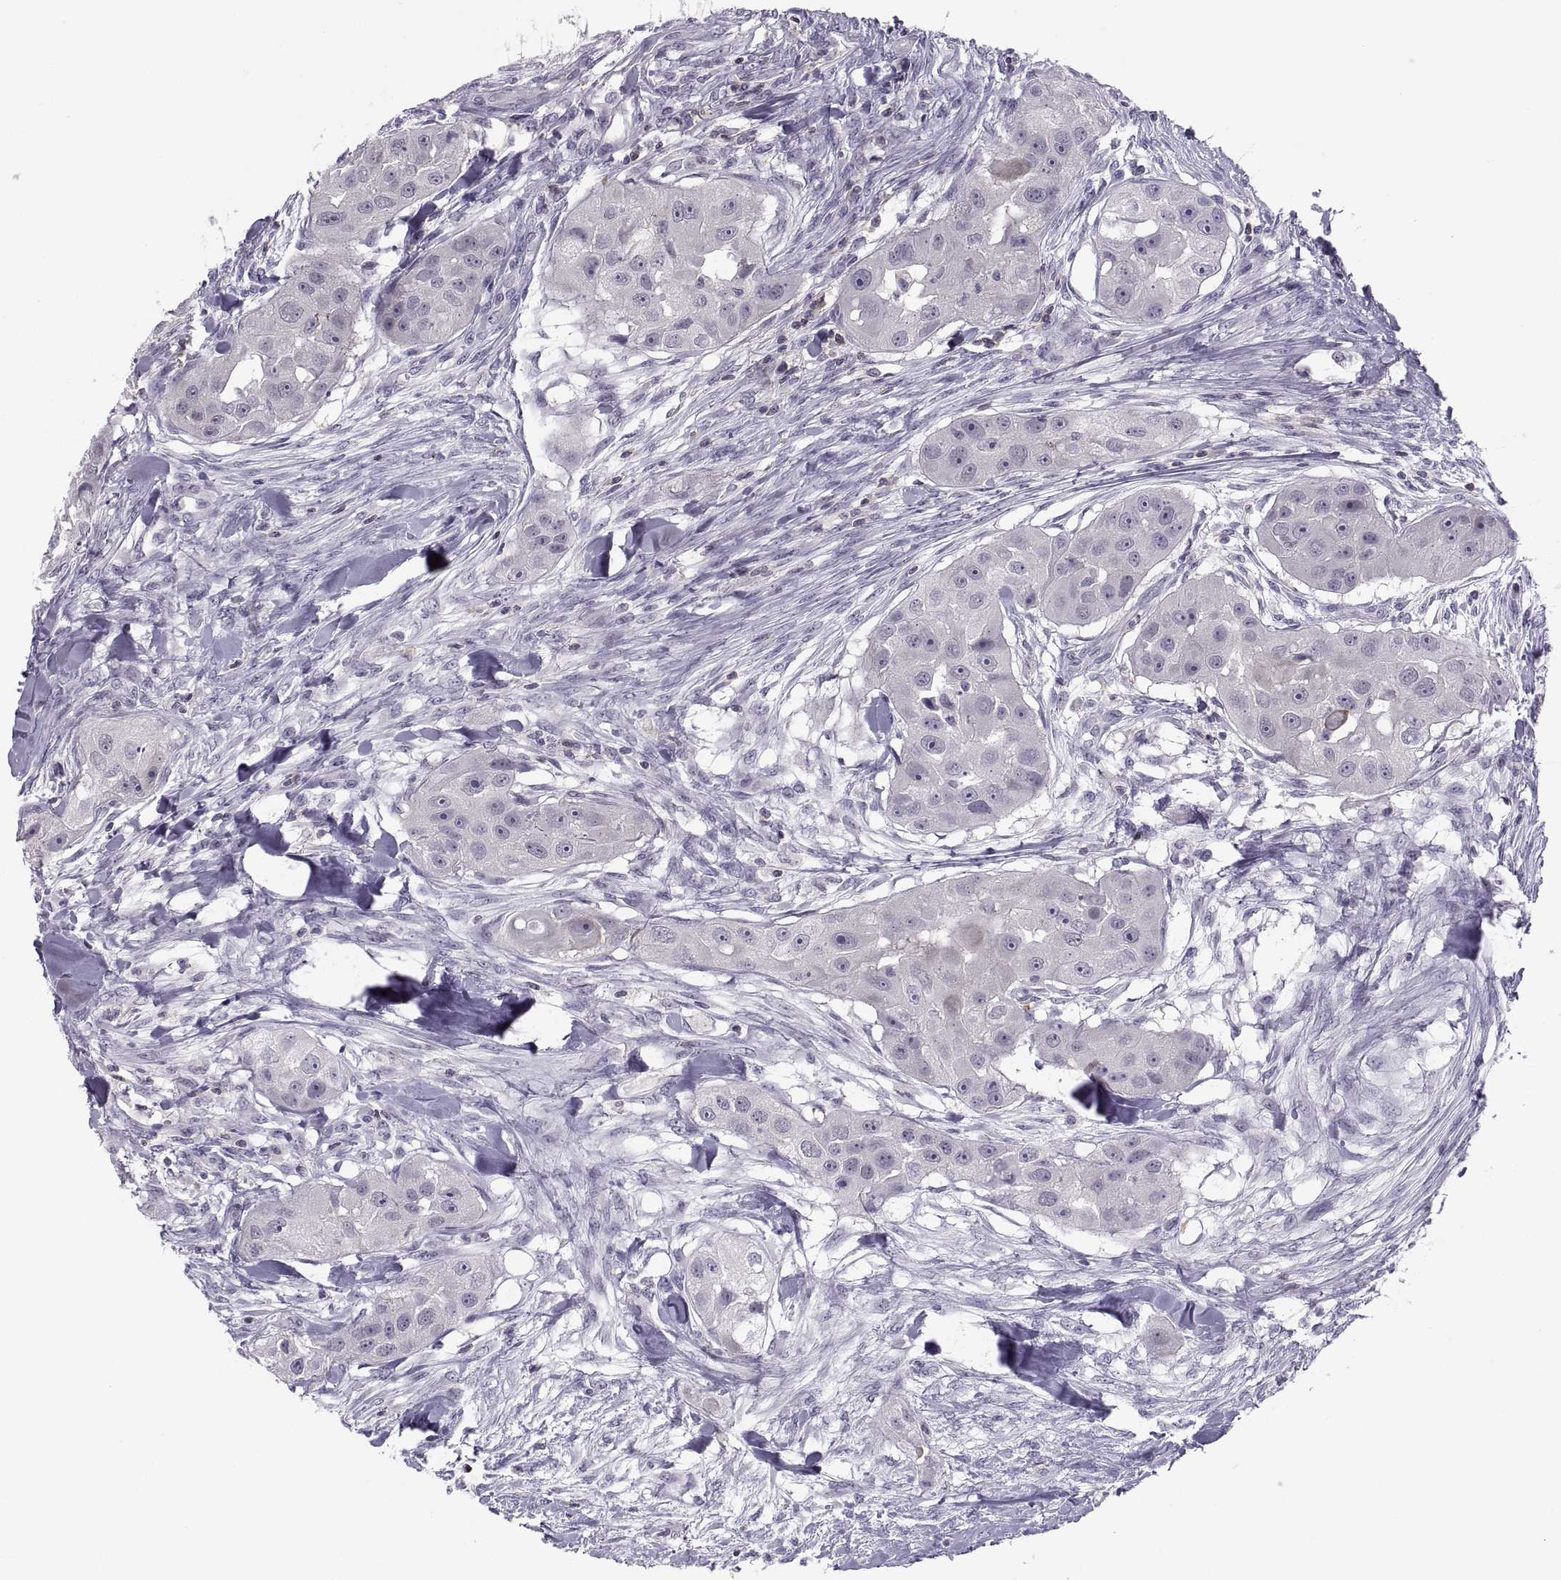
{"staining": {"intensity": "negative", "quantity": "none", "location": "none"}, "tissue": "head and neck cancer", "cell_type": "Tumor cells", "image_type": "cancer", "snomed": [{"axis": "morphology", "description": "Squamous cell carcinoma, NOS"}, {"axis": "topography", "description": "Head-Neck"}], "caption": "Immunohistochemistry micrograph of head and neck cancer stained for a protein (brown), which reveals no staining in tumor cells.", "gene": "TTC21A", "patient": {"sex": "male", "age": 51}}